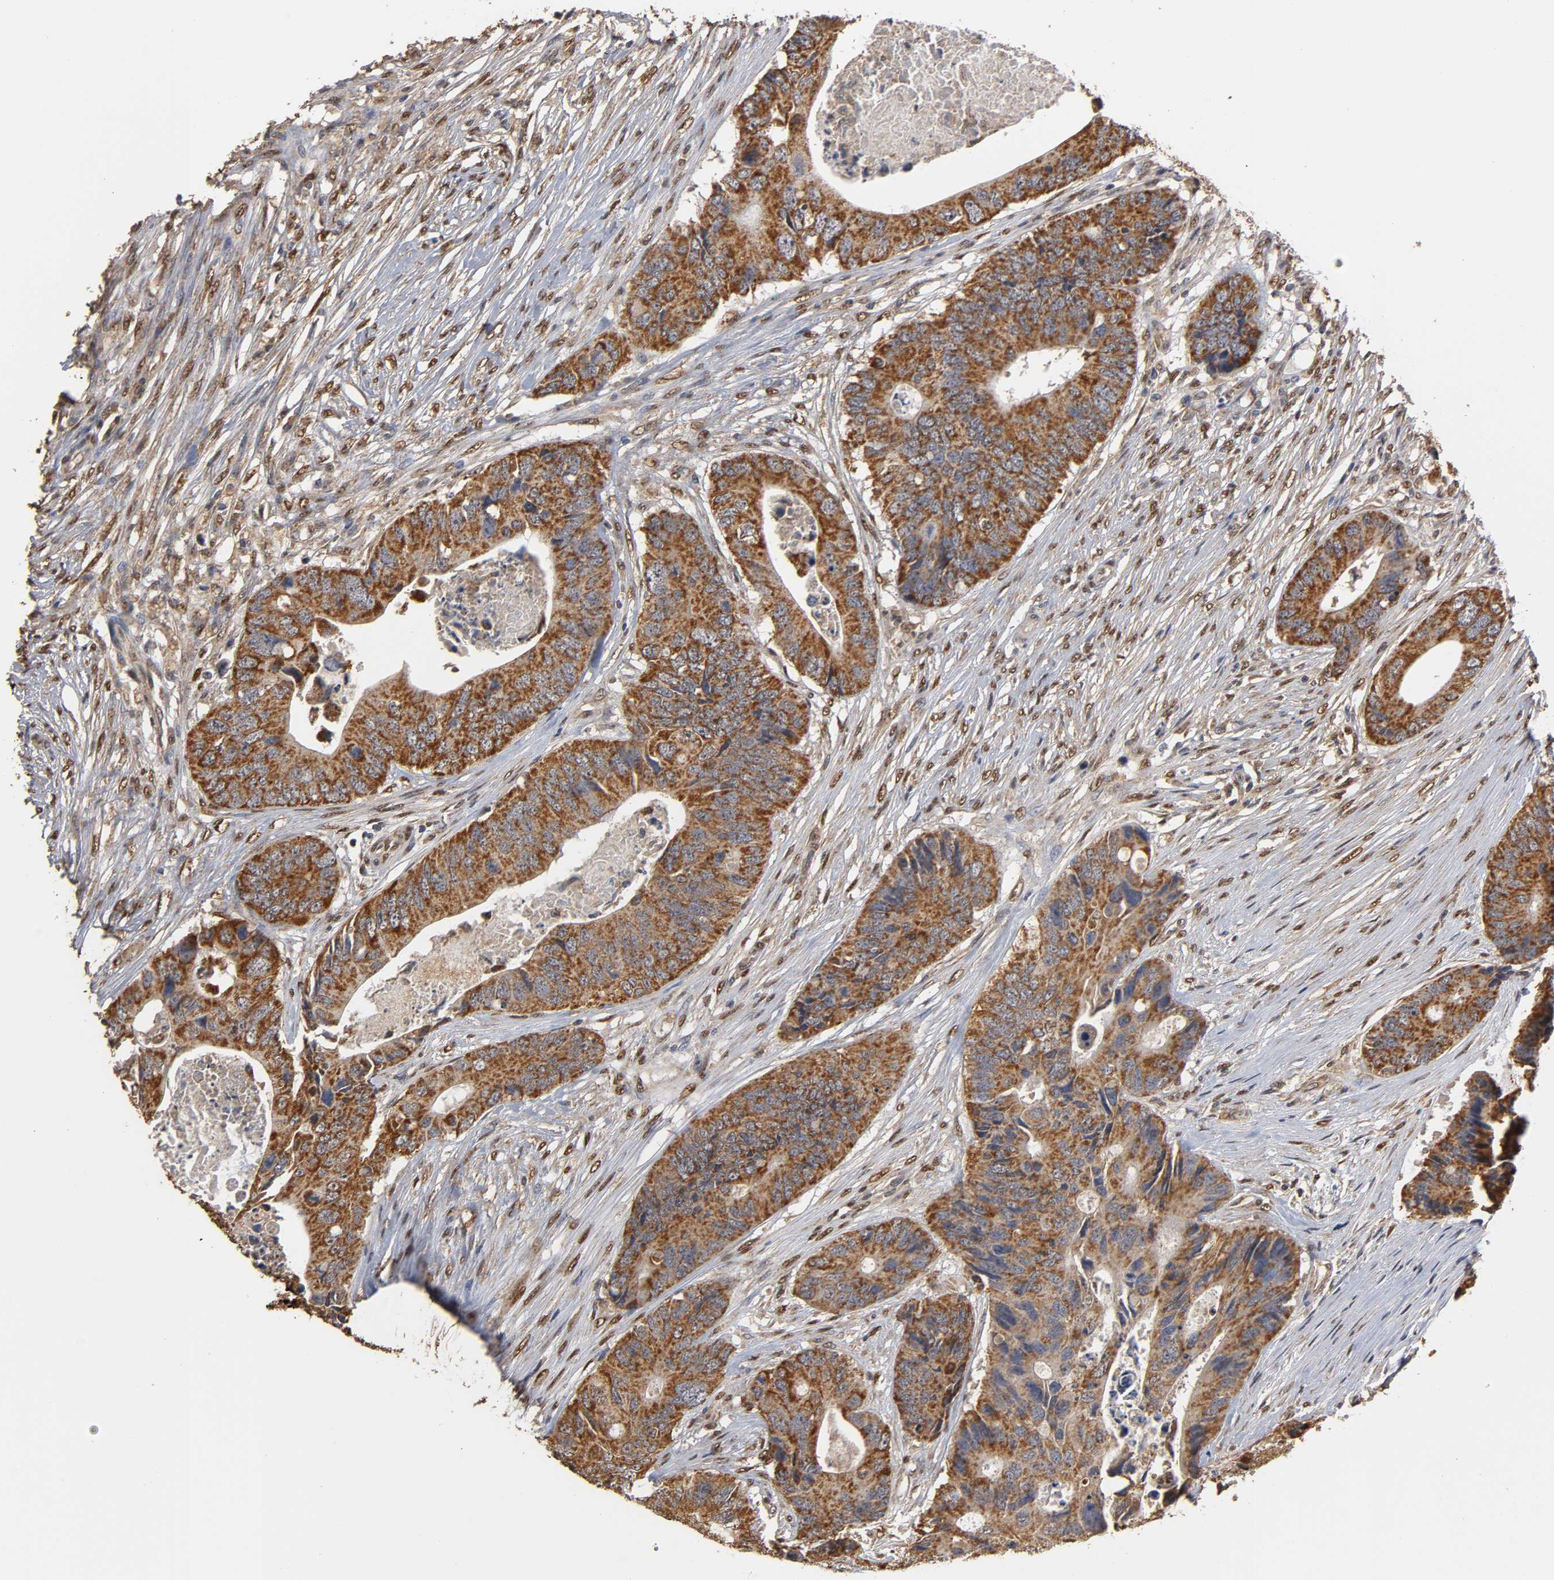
{"staining": {"intensity": "strong", "quantity": ">75%", "location": "cytoplasmic/membranous"}, "tissue": "colorectal cancer", "cell_type": "Tumor cells", "image_type": "cancer", "snomed": [{"axis": "morphology", "description": "Adenocarcinoma, NOS"}, {"axis": "topography", "description": "Colon"}], "caption": "IHC photomicrograph of neoplastic tissue: colorectal cancer (adenocarcinoma) stained using immunohistochemistry exhibits high levels of strong protein expression localized specifically in the cytoplasmic/membranous of tumor cells, appearing as a cytoplasmic/membranous brown color.", "gene": "PKN1", "patient": {"sex": "male", "age": 71}}